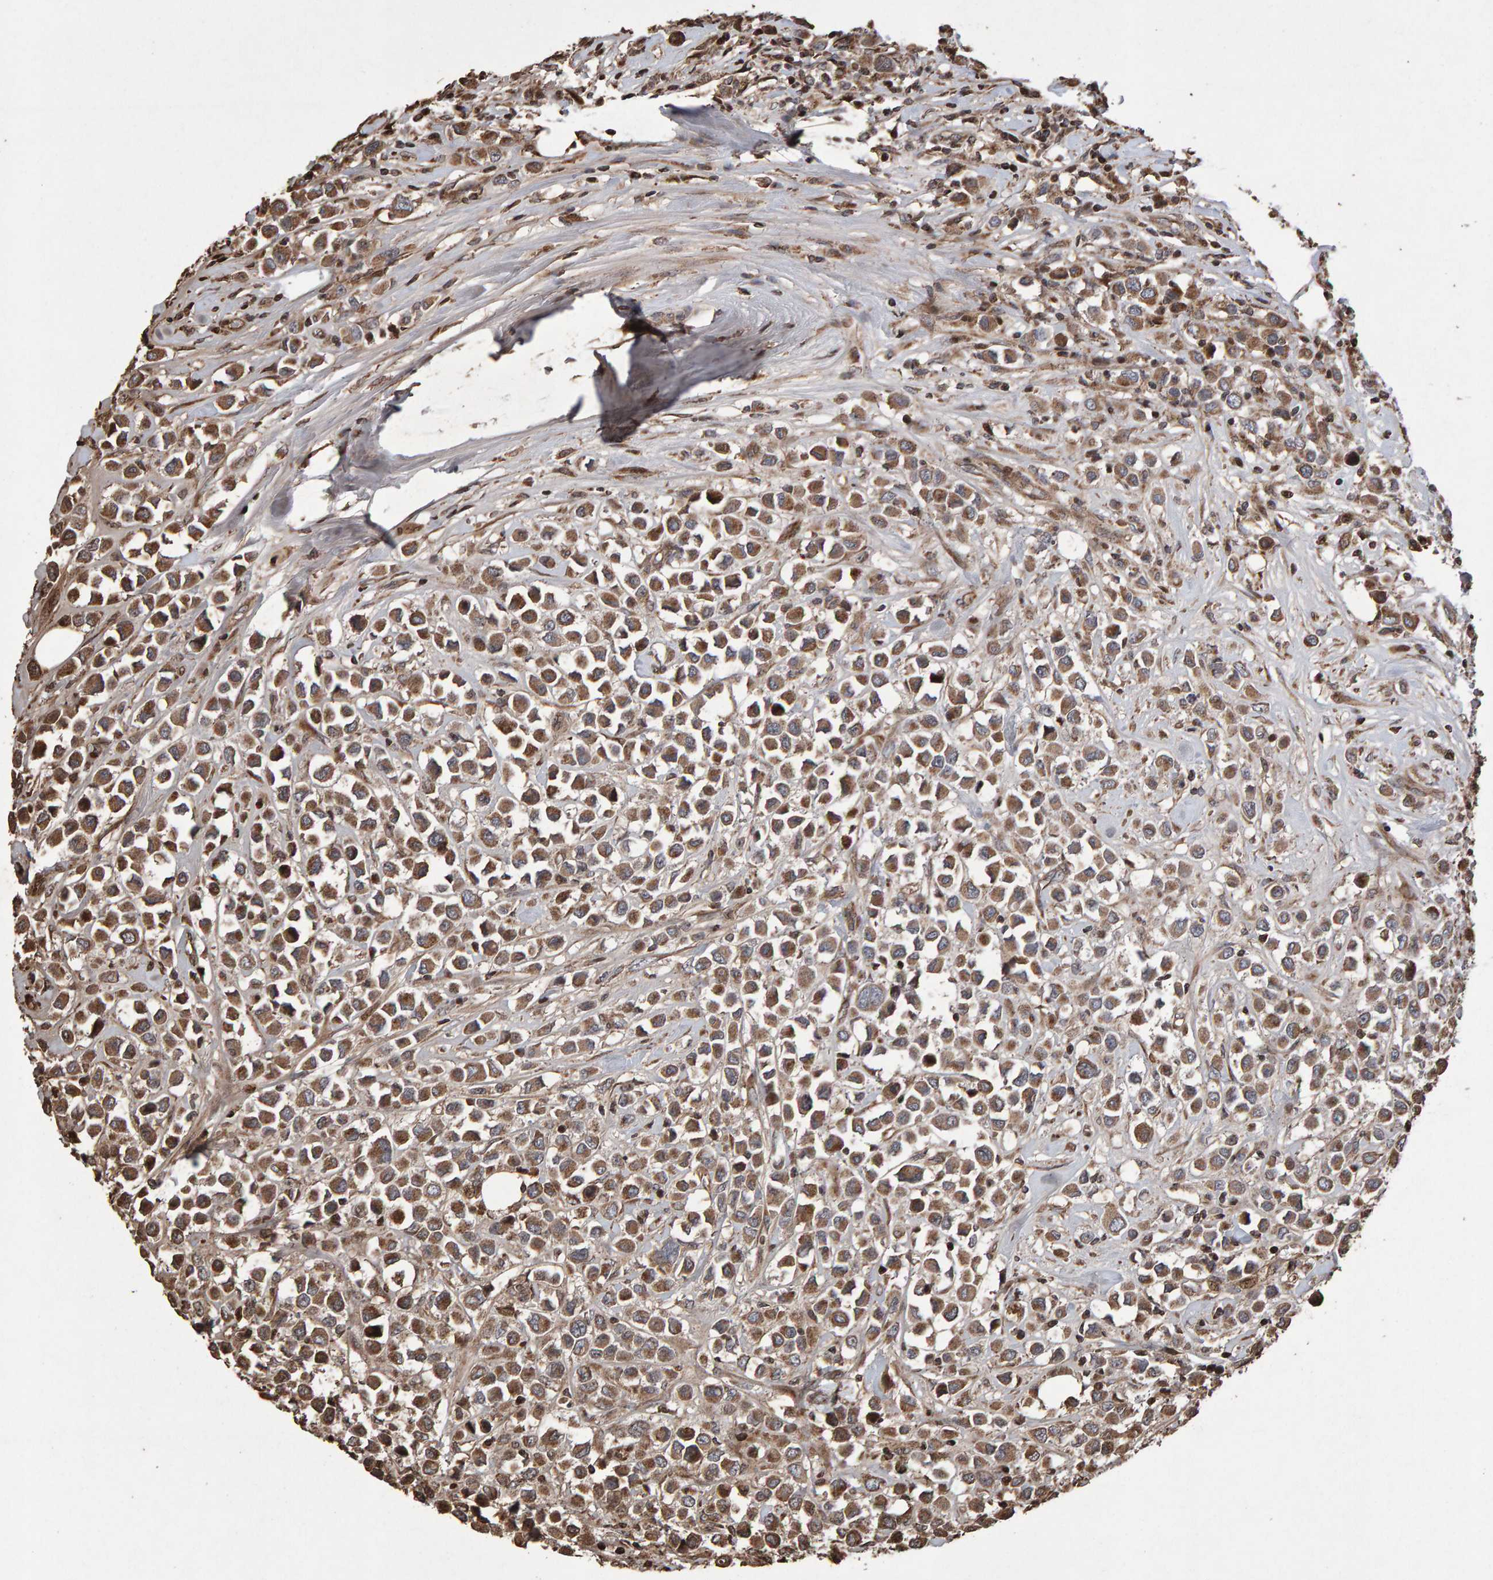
{"staining": {"intensity": "moderate", "quantity": ">75%", "location": "cytoplasmic/membranous"}, "tissue": "breast cancer", "cell_type": "Tumor cells", "image_type": "cancer", "snomed": [{"axis": "morphology", "description": "Duct carcinoma"}, {"axis": "topography", "description": "Breast"}], "caption": "Tumor cells reveal medium levels of moderate cytoplasmic/membranous positivity in about >75% of cells in human breast intraductal carcinoma. (Brightfield microscopy of DAB IHC at high magnification).", "gene": "OSBP2", "patient": {"sex": "female", "age": 61}}